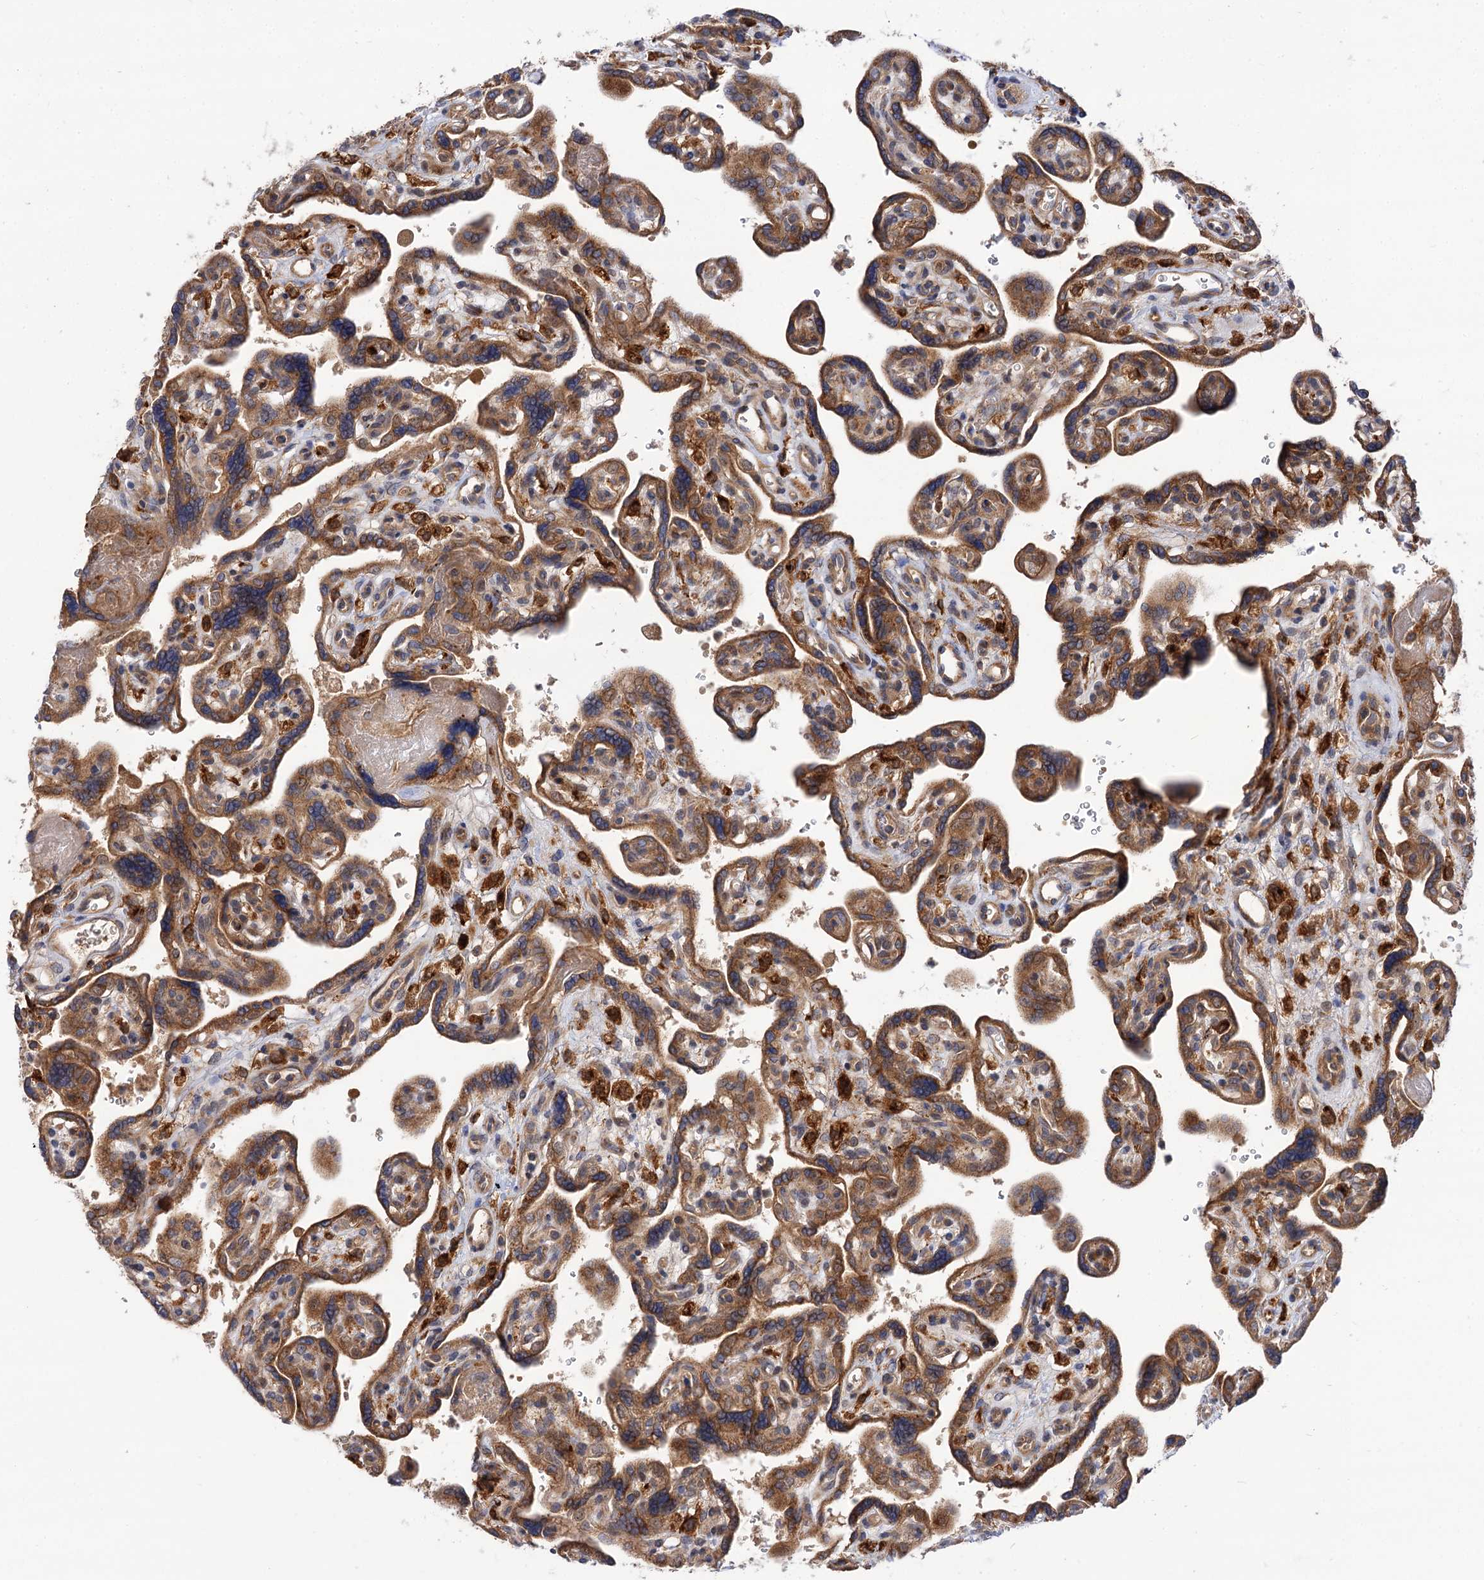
{"staining": {"intensity": "moderate", "quantity": ">75%", "location": "cytoplasmic/membranous"}, "tissue": "placenta", "cell_type": "Trophoblastic cells", "image_type": "normal", "snomed": [{"axis": "morphology", "description": "Normal tissue, NOS"}, {"axis": "topography", "description": "Placenta"}], "caption": "A micrograph of human placenta stained for a protein exhibits moderate cytoplasmic/membranous brown staining in trophoblastic cells.", "gene": "PATL1", "patient": {"sex": "female", "age": 39}}